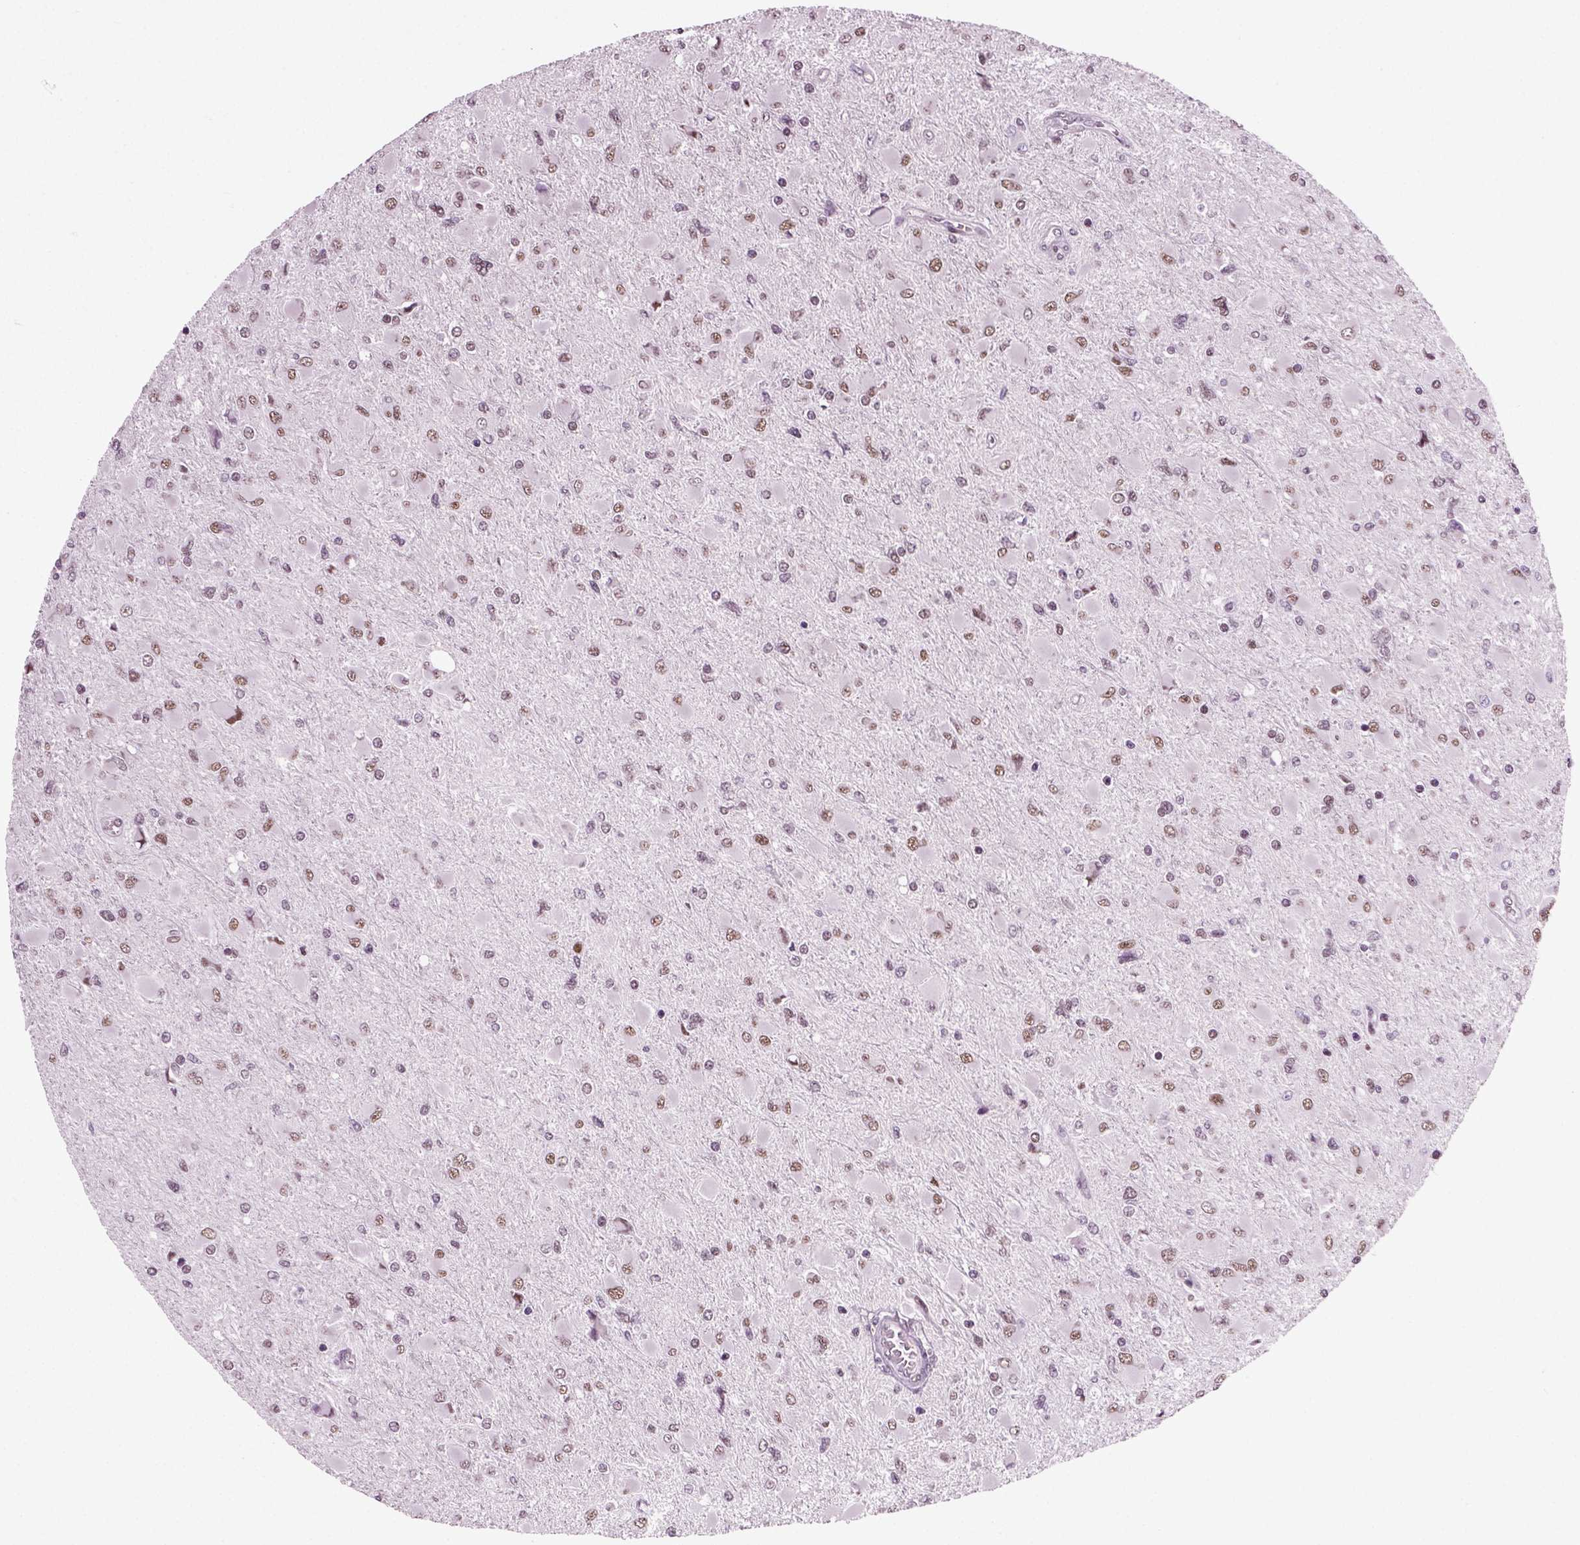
{"staining": {"intensity": "moderate", "quantity": "25%-75%", "location": "nuclear"}, "tissue": "glioma", "cell_type": "Tumor cells", "image_type": "cancer", "snomed": [{"axis": "morphology", "description": "Glioma, malignant, High grade"}, {"axis": "topography", "description": "Cerebral cortex"}], "caption": "The immunohistochemical stain shows moderate nuclear staining in tumor cells of malignant glioma (high-grade) tissue.", "gene": "RCOR3", "patient": {"sex": "female", "age": 36}}